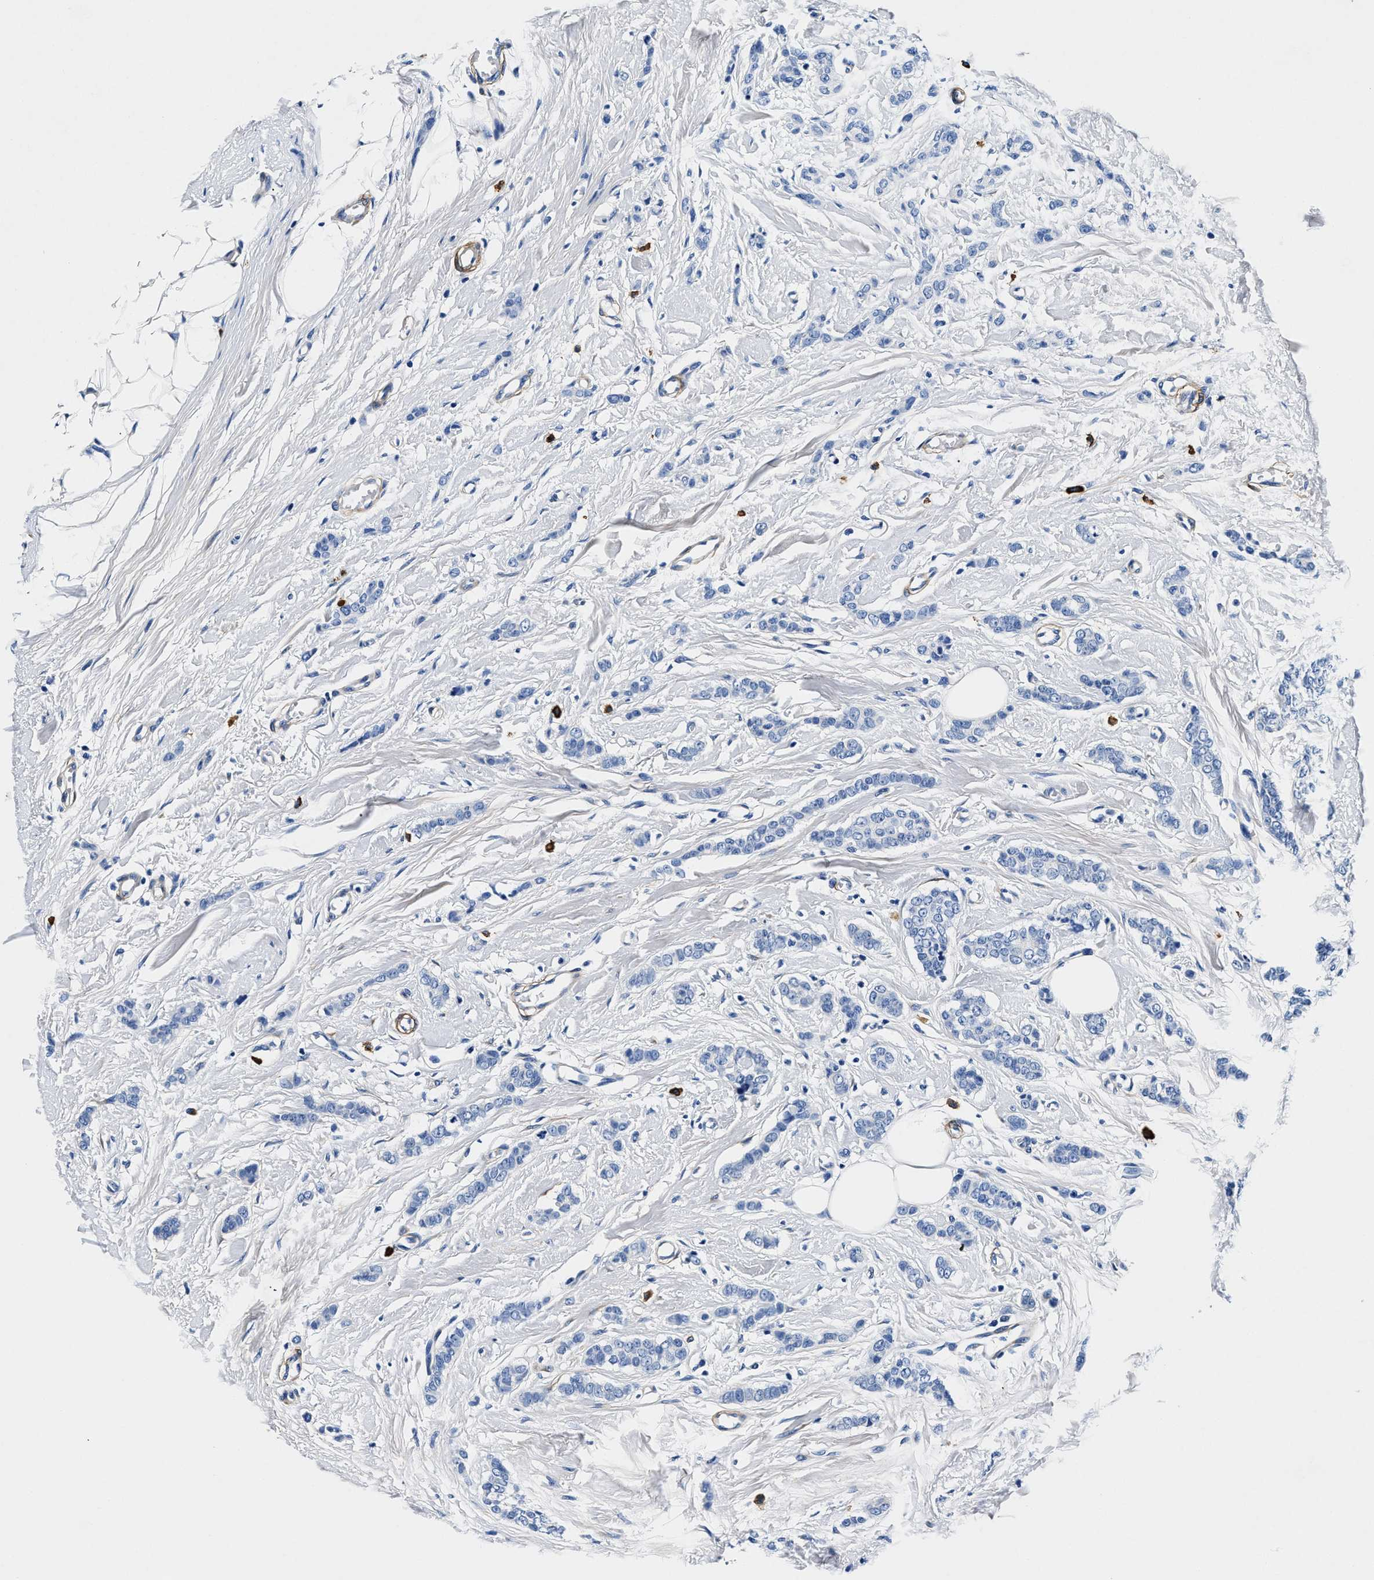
{"staining": {"intensity": "negative", "quantity": "none", "location": "none"}, "tissue": "breast cancer", "cell_type": "Tumor cells", "image_type": "cancer", "snomed": [{"axis": "morphology", "description": "Lobular carcinoma"}, {"axis": "topography", "description": "Skin"}, {"axis": "topography", "description": "Breast"}], "caption": "This histopathology image is of breast cancer (lobular carcinoma) stained with IHC to label a protein in brown with the nuclei are counter-stained blue. There is no expression in tumor cells. (DAB (3,3'-diaminobenzidine) IHC with hematoxylin counter stain).", "gene": "TEX261", "patient": {"sex": "female", "age": 46}}